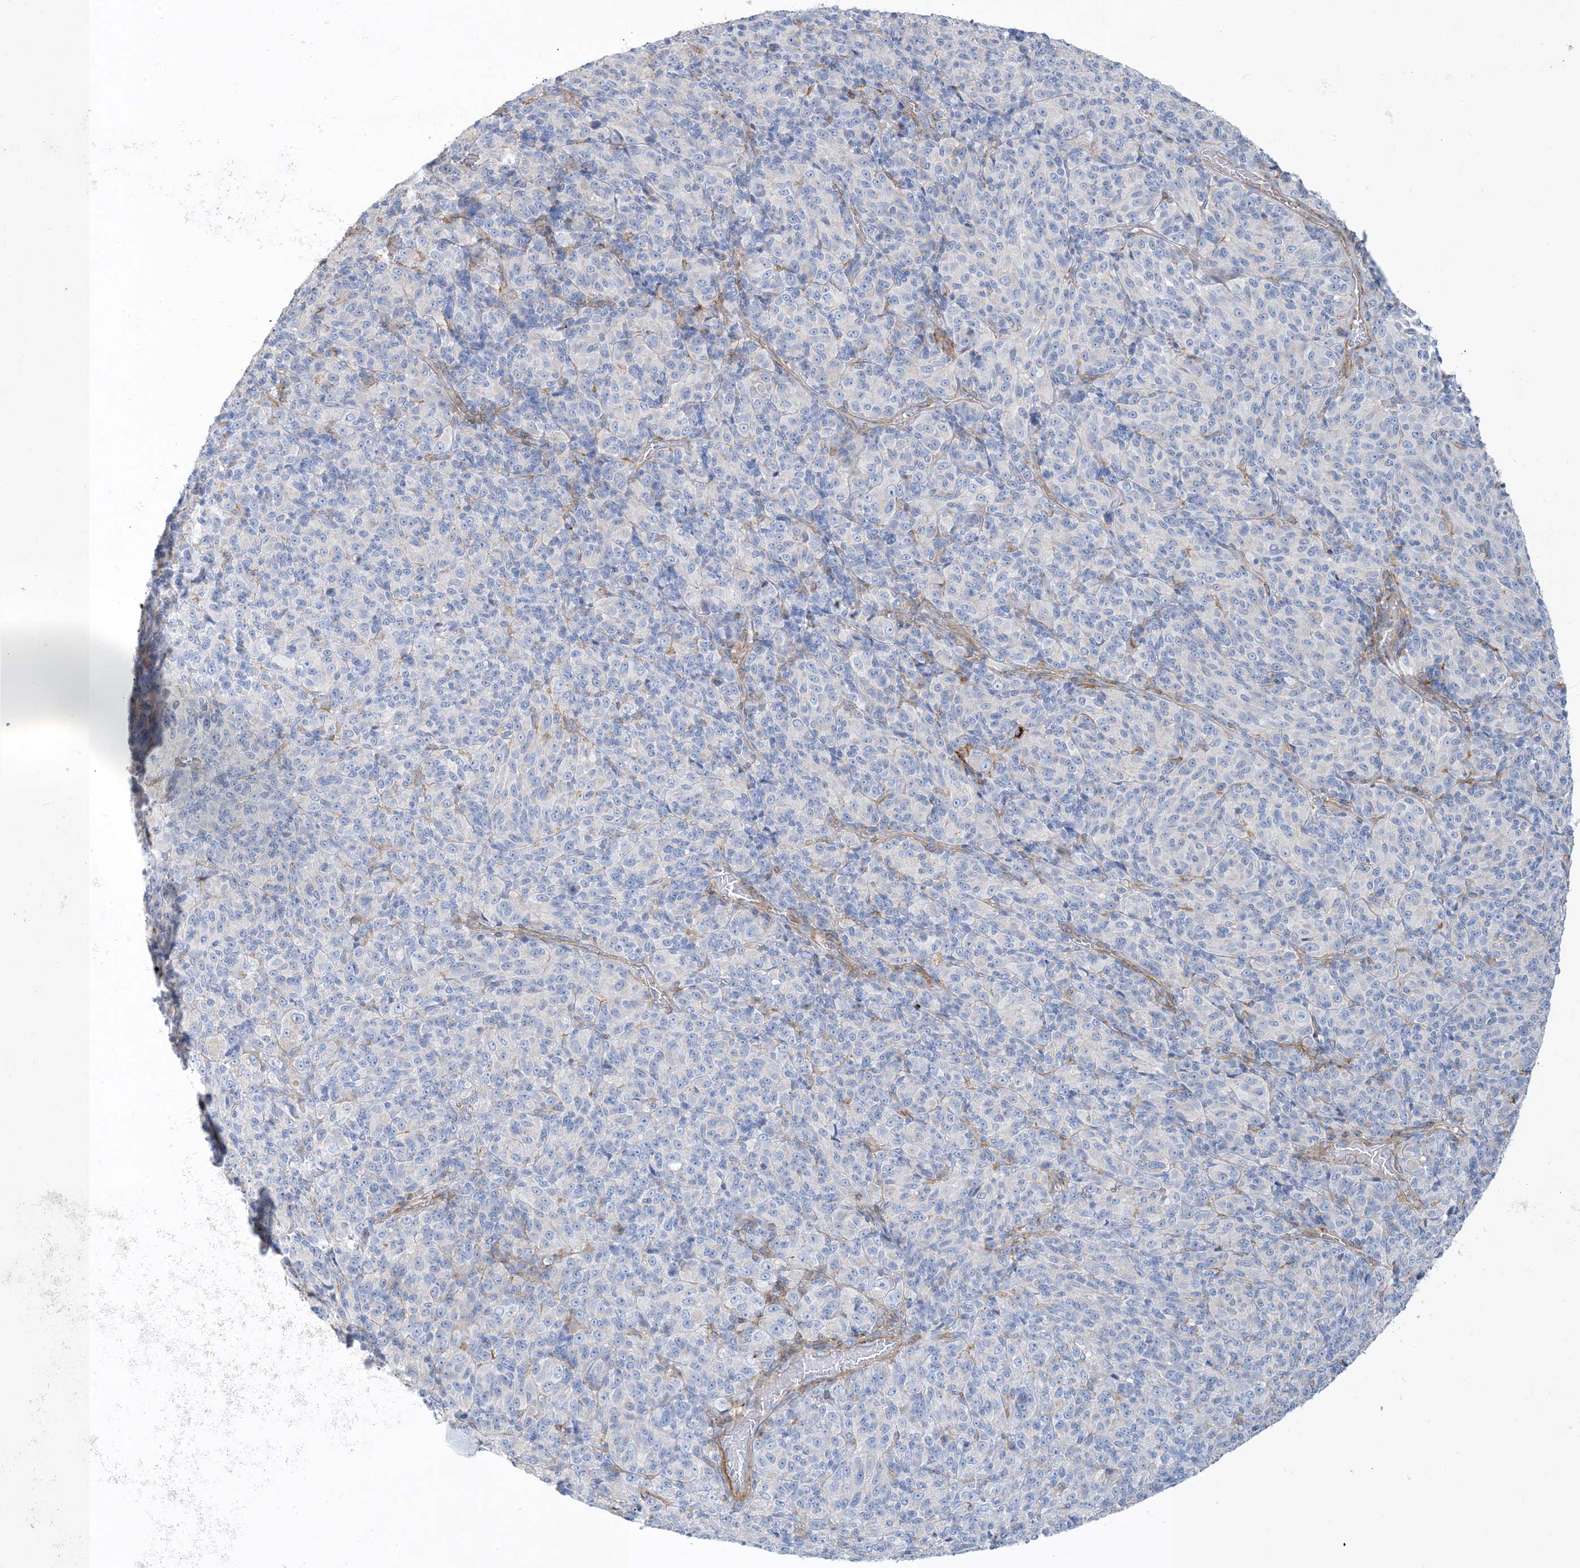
{"staining": {"intensity": "negative", "quantity": "none", "location": "none"}, "tissue": "melanoma", "cell_type": "Tumor cells", "image_type": "cancer", "snomed": [{"axis": "morphology", "description": "Malignant melanoma, Metastatic site"}, {"axis": "topography", "description": "Brain"}], "caption": "There is no significant positivity in tumor cells of malignant melanoma (metastatic site).", "gene": "GTF3C2", "patient": {"sex": "female", "age": 56}}